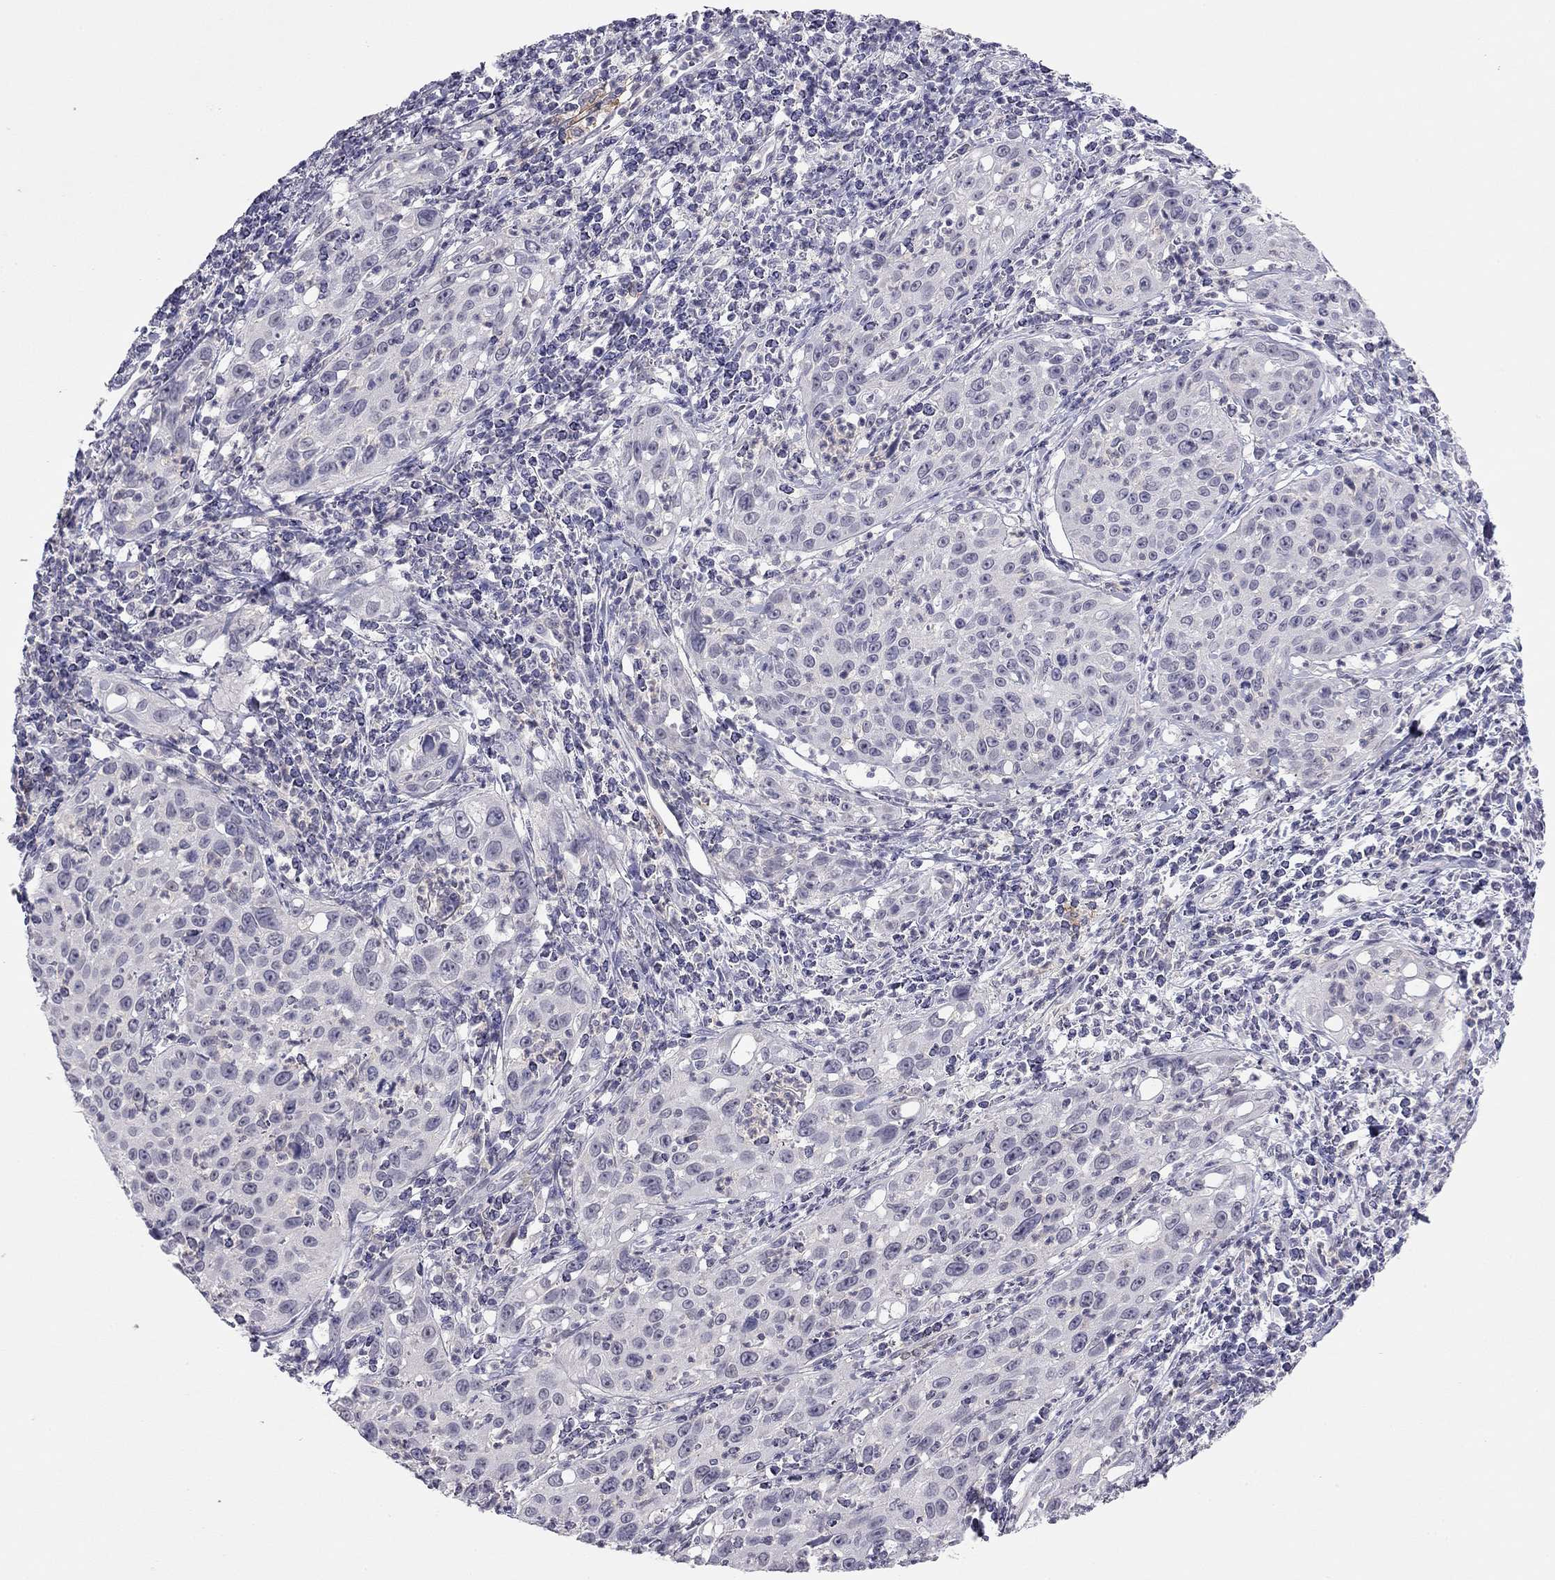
{"staining": {"intensity": "negative", "quantity": "none", "location": "none"}, "tissue": "cervical cancer", "cell_type": "Tumor cells", "image_type": "cancer", "snomed": [{"axis": "morphology", "description": "Squamous cell carcinoma, NOS"}, {"axis": "topography", "description": "Cervix"}], "caption": "Tumor cells are negative for brown protein staining in cervical squamous cell carcinoma.", "gene": "ADORA2A", "patient": {"sex": "female", "age": 26}}